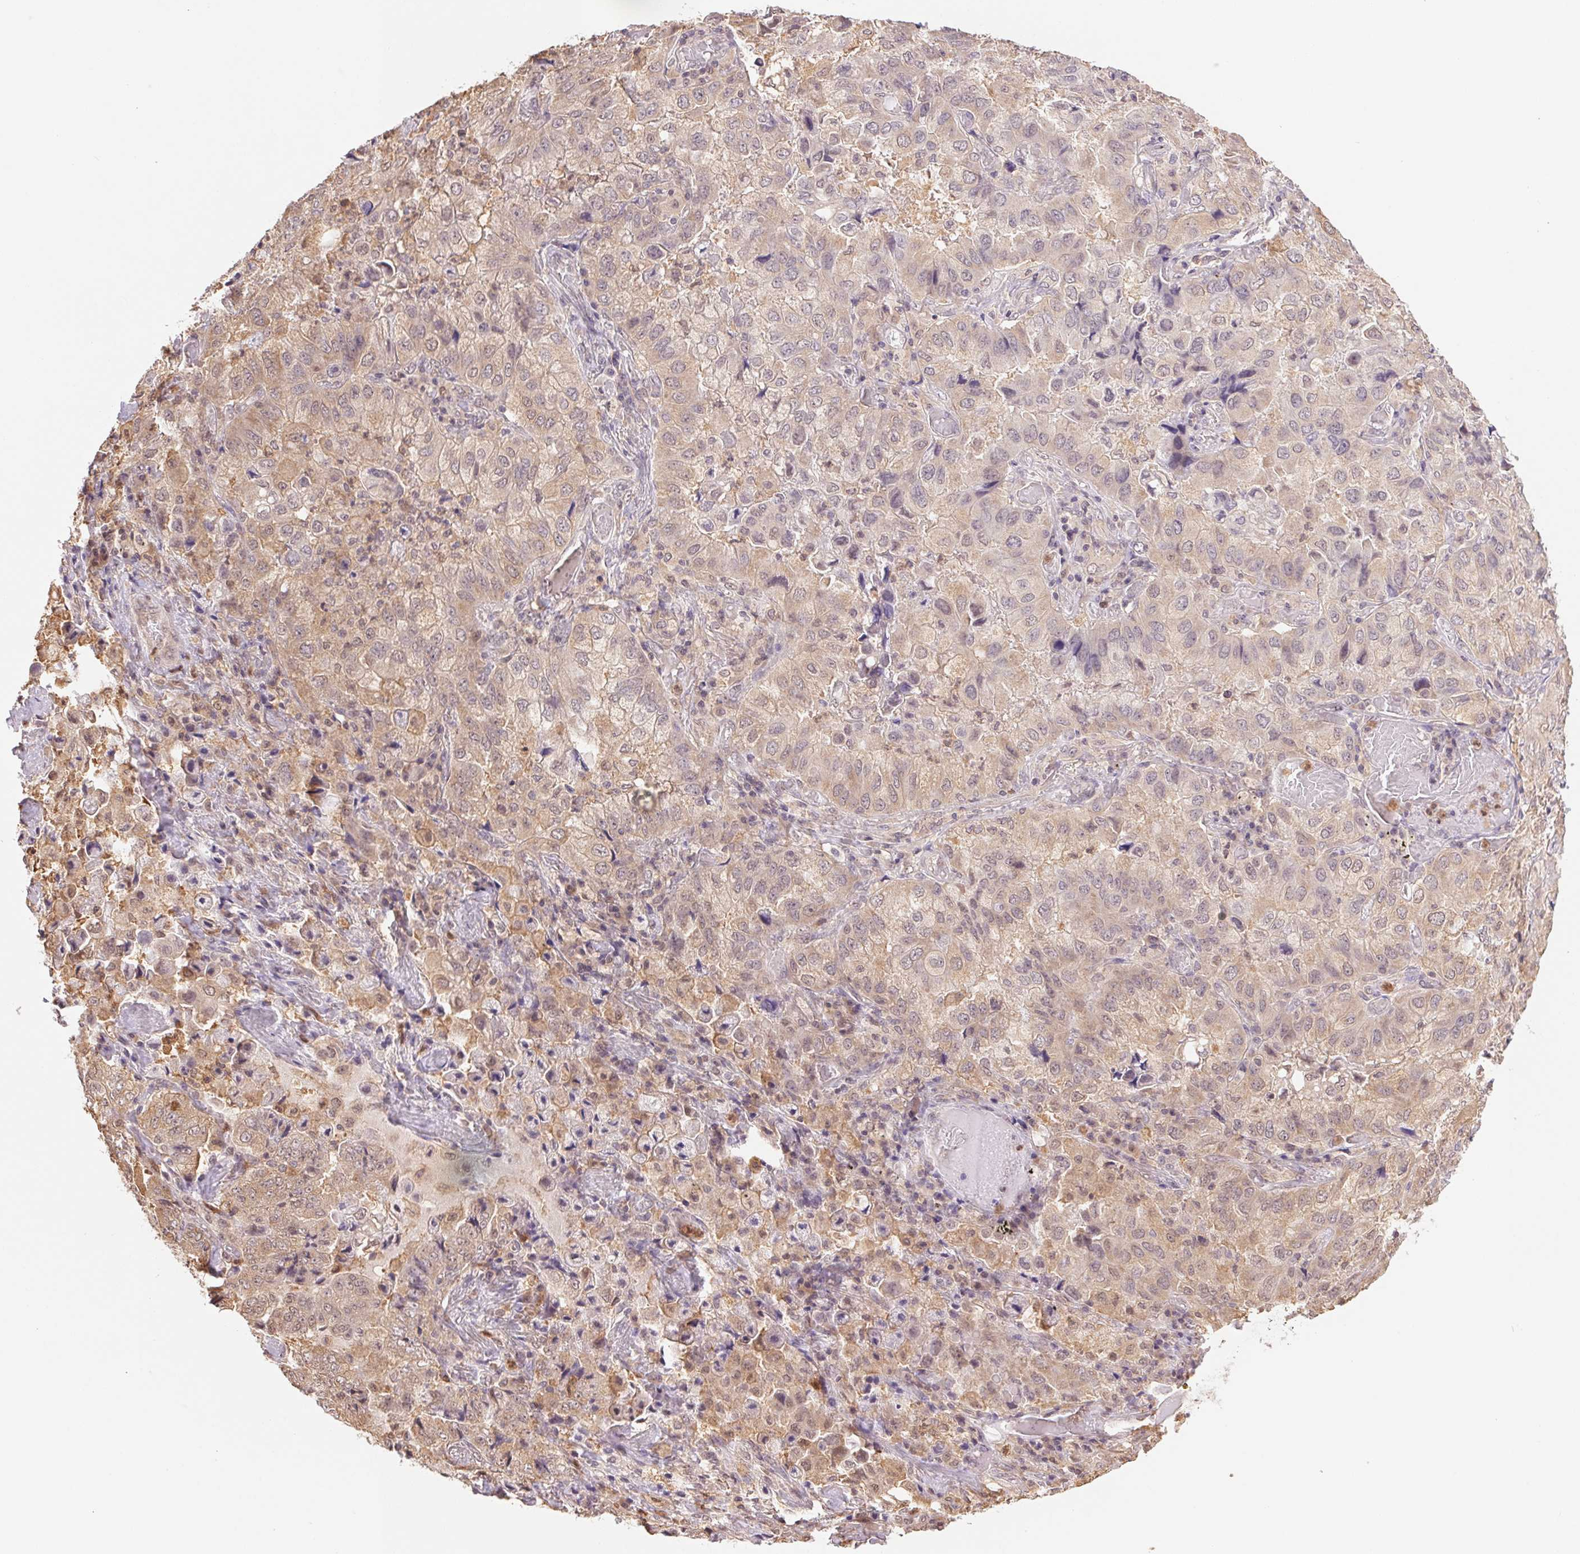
{"staining": {"intensity": "weak", "quantity": ">75%", "location": "cytoplasmic/membranous"}, "tissue": "lung cancer", "cell_type": "Tumor cells", "image_type": "cancer", "snomed": [{"axis": "morphology", "description": "Aneuploidy"}, {"axis": "morphology", "description": "Adenocarcinoma, NOS"}, {"axis": "morphology", "description": "Adenocarcinoma, metastatic, NOS"}, {"axis": "topography", "description": "Lymph node"}, {"axis": "topography", "description": "Lung"}], "caption": "Human lung cancer (metastatic adenocarcinoma) stained for a protein (brown) displays weak cytoplasmic/membranous positive staining in about >75% of tumor cells.", "gene": "CDC123", "patient": {"sex": "female", "age": 48}}